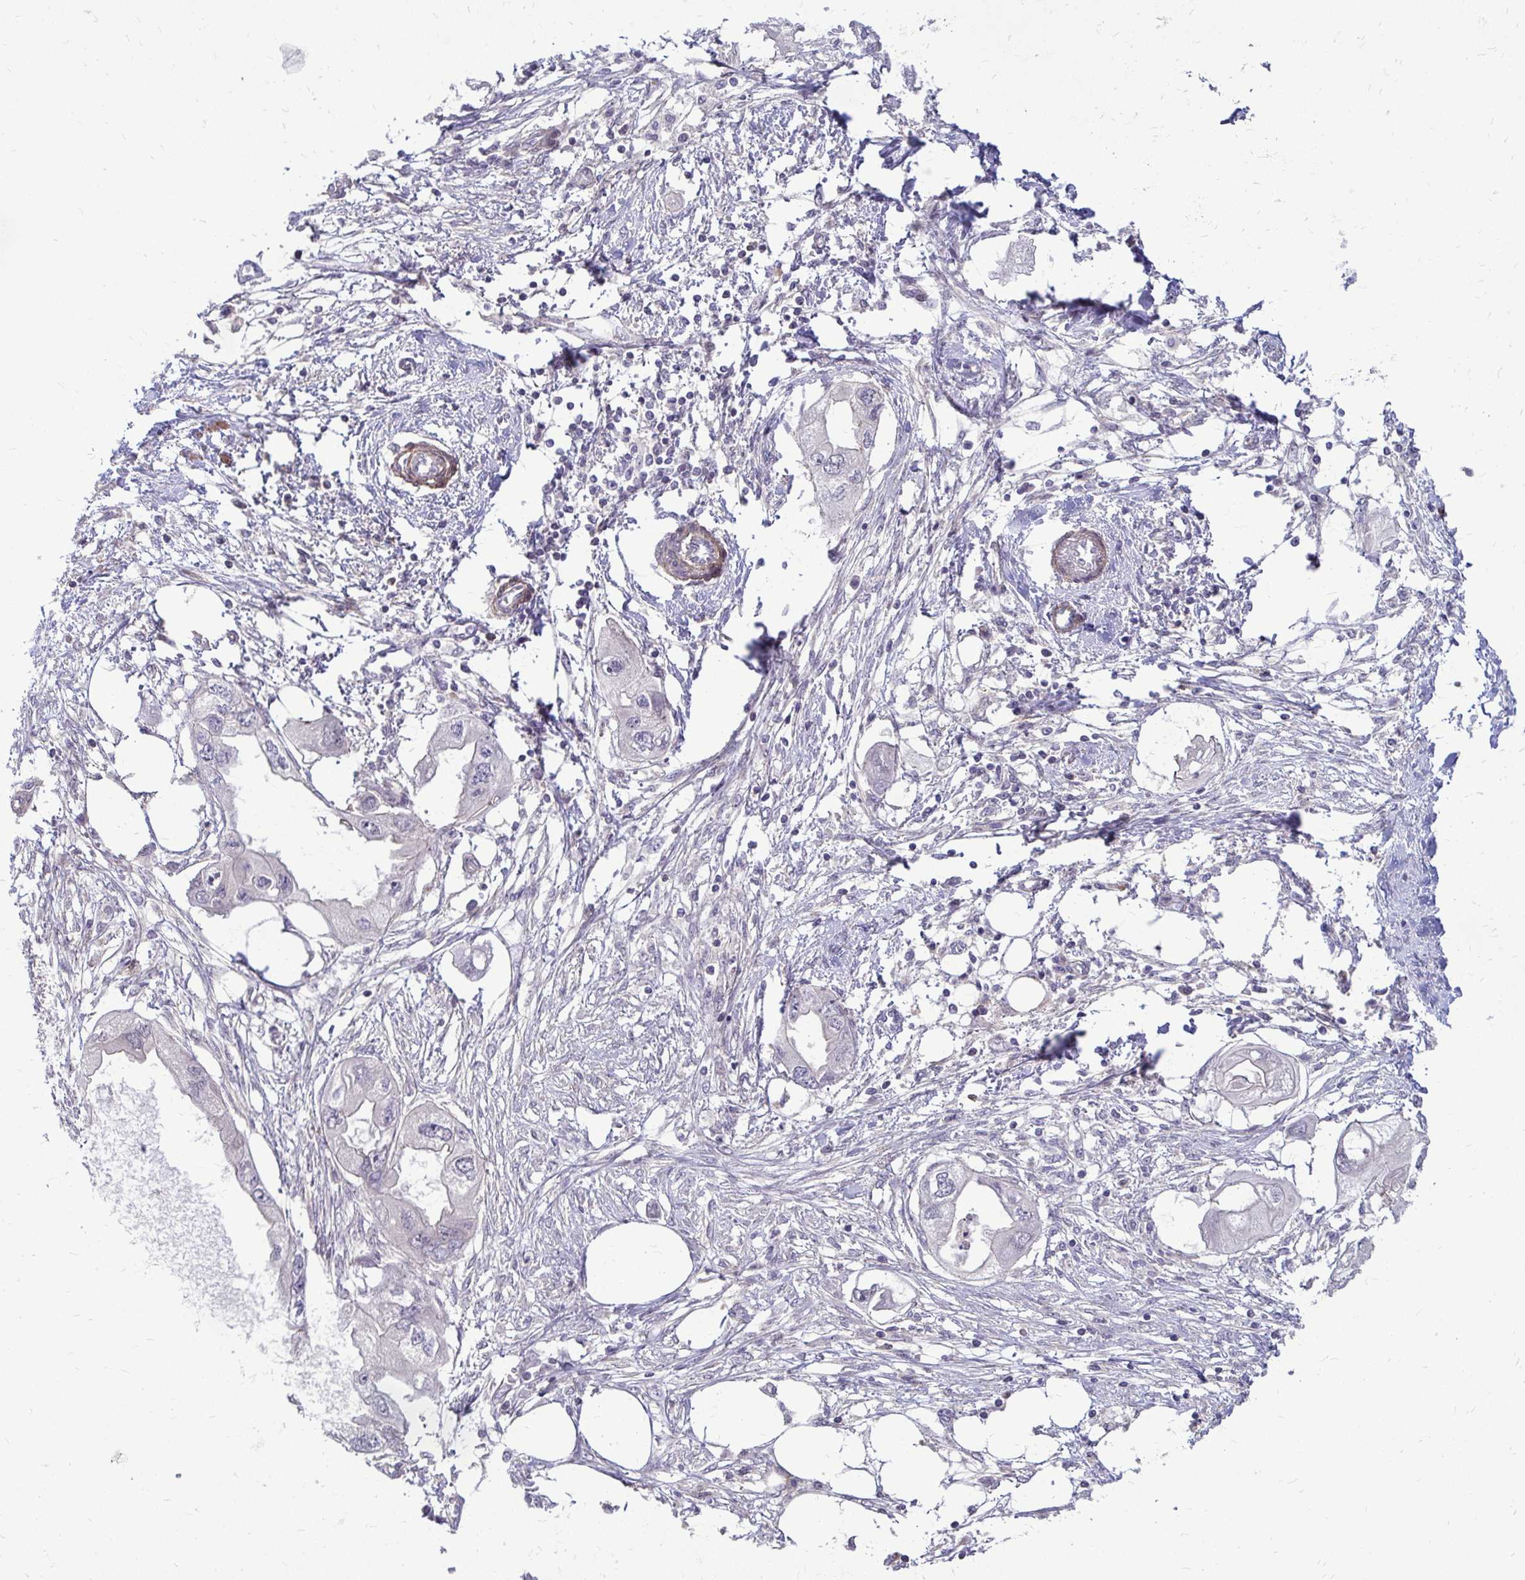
{"staining": {"intensity": "negative", "quantity": "none", "location": "none"}, "tissue": "endometrial cancer", "cell_type": "Tumor cells", "image_type": "cancer", "snomed": [{"axis": "morphology", "description": "Adenocarcinoma, NOS"}, {"axis": "morphology", "description": "Adenocarcinoma, metastatic, NOS"}, {"axis": "topography", "description": "Adipose tissue"}, {"axis": "topography", "description": "Endometrium"}], "caption": "DAB (3,3'-diaminobenzidine) immunohistochemical staining of endometrial cancer (adenocarcinoma) exhibits no significant staining in tumor cells. Nuclei are stained in blue.", "gene": "TRIP6", "patient": {"sex": "female", "age": 67}}